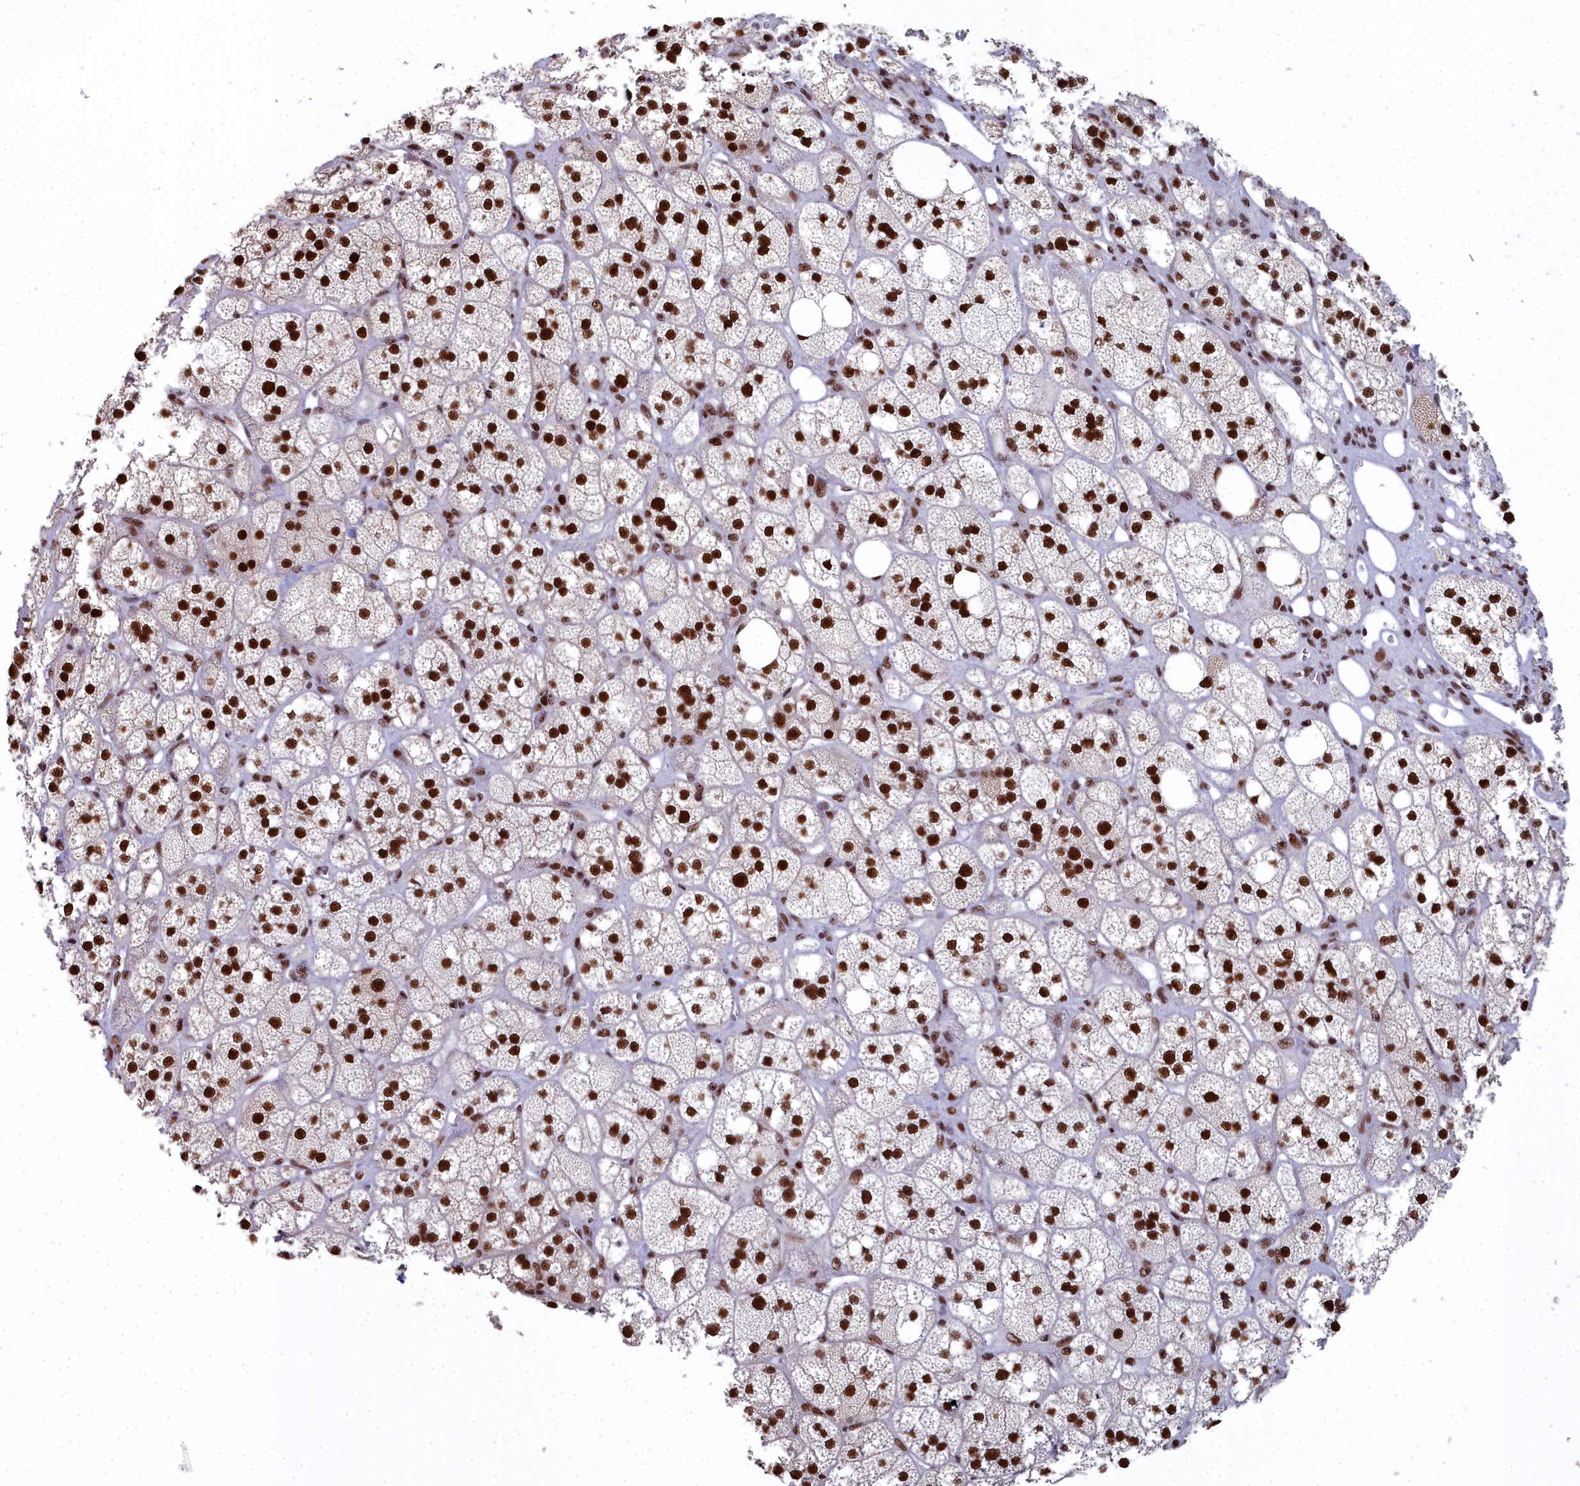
{"staining": {"intensity": "strong", "quantity": ">75%", "location": "nuclear"}, "tissue": "adrenal gland", "cell_type": "Glandular cells", "image_type": "normal", "snomed": [{"axis": "morphology", "description": "Normal tissue, NOS"}, {"axis": "topography", "description": "Adrenal gland"}], "caption": "Protein expression analysis of unremarkable adrenal gland displays strong nuclear staining in approximately >75% of glandular cells. (DAB IHC with brightfield microscopy, high magnification).", "gene": "SF3B3", "patient": {"sex": "male", "age": 61}}